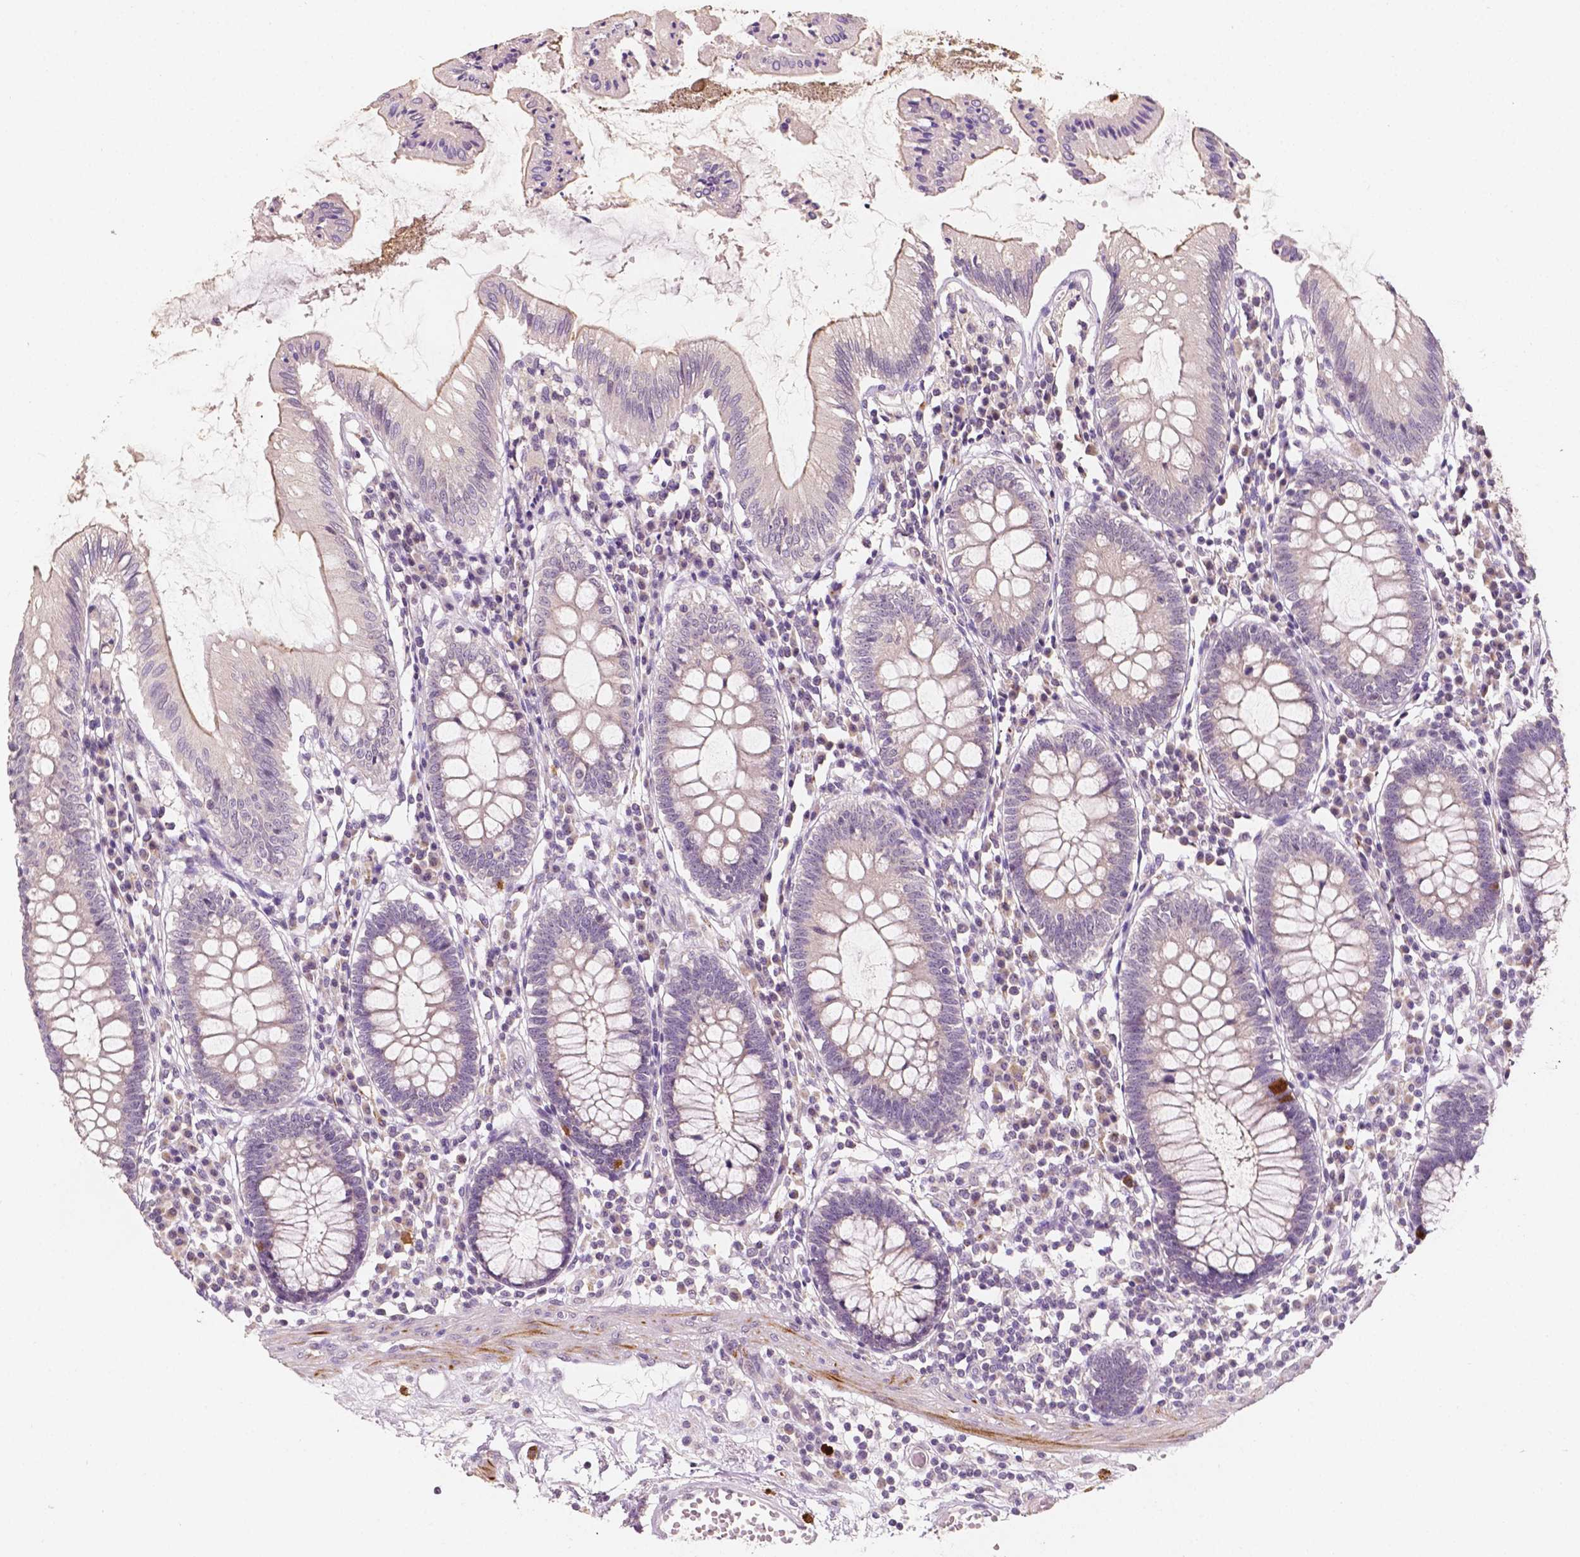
{"staining": {"intensity": "negative", "quantity": "none", "location": "none"}, "tissue": "colon", "cell_type": "Endothelial cells", "image_type": "normal", "snomed": [{"axis": "morphology", "description": "Normal tissue, NOS"}, {"axis": "morphology", "description": "Adenocarcinoma, NOS"}, {"axis": "topography", "description": "Colon"}], "caption": "The micrograph demonstrates no significant staining in endothelial cells of colon. (DAB (3,3'-diaminobenzidine) IHC with hematoxylin counter stain).", "gene": "SIRT2", "patient": {"sex": "male", "age": 83}}